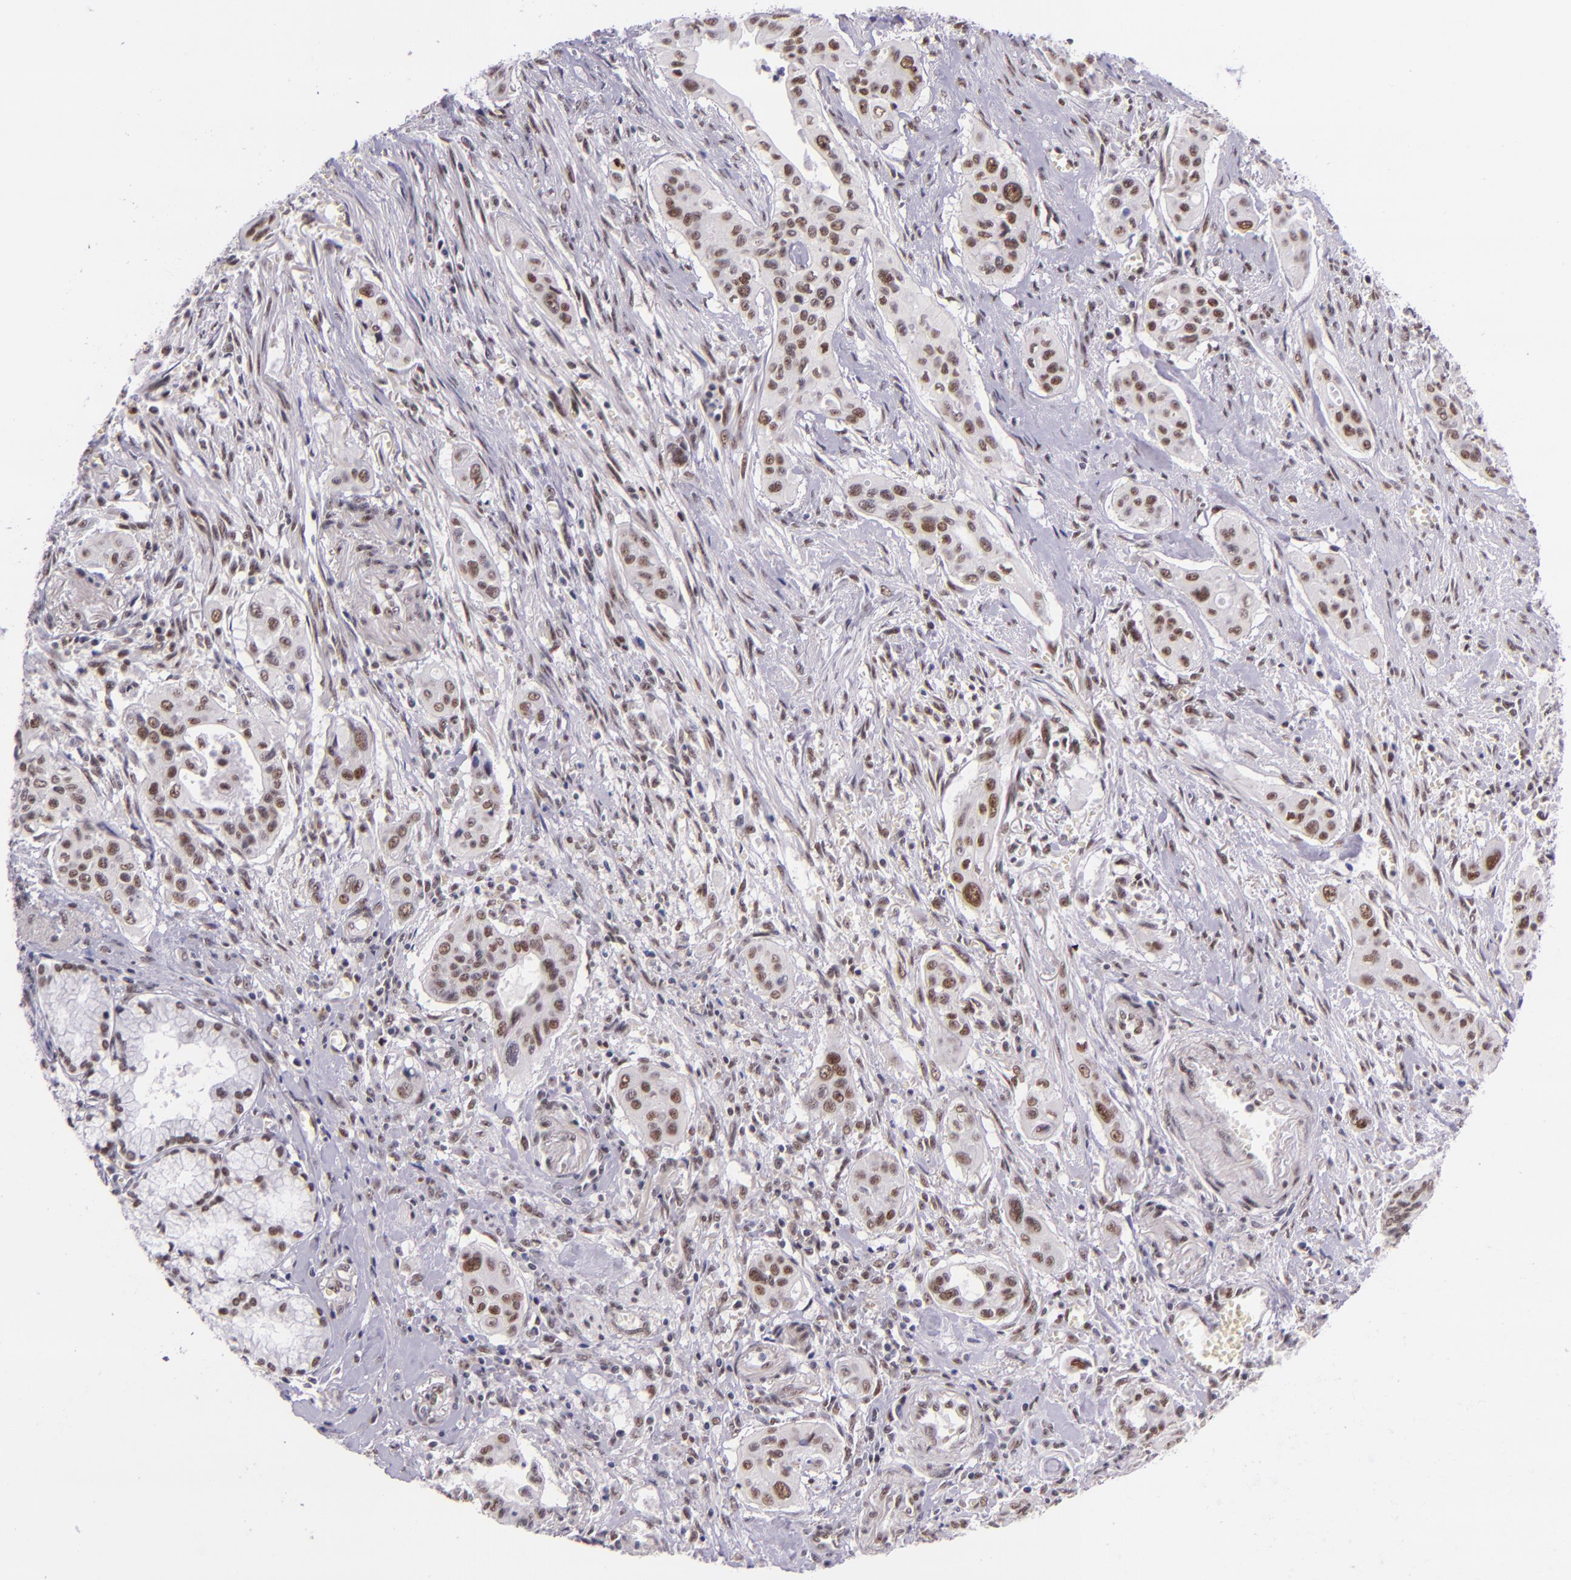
{"staining": {"intensity": "moderate", "quantity": ">75%", "location": "nuclear"}, "tissue": "pancreatic cancer", "cell_type": "Tumor cells", "image_type": "cancer", "snomed": [{"axis": "morphology", "description": "Adenocarcinoma, NOS"}, {"axis": "topography", "description": "Pancreas"}], "caption": "Tumor cells demonstrate moderate nuclear staining in approximately >75% of cells in pancreatic cancer (adenocarcinoma). Using DAB (brown) and hematoxylin (blue) stains, captured at high magnification using brightfield microscopy.", "gene": "GPKOW", "patient": {"sex": "male", "age": 77}}